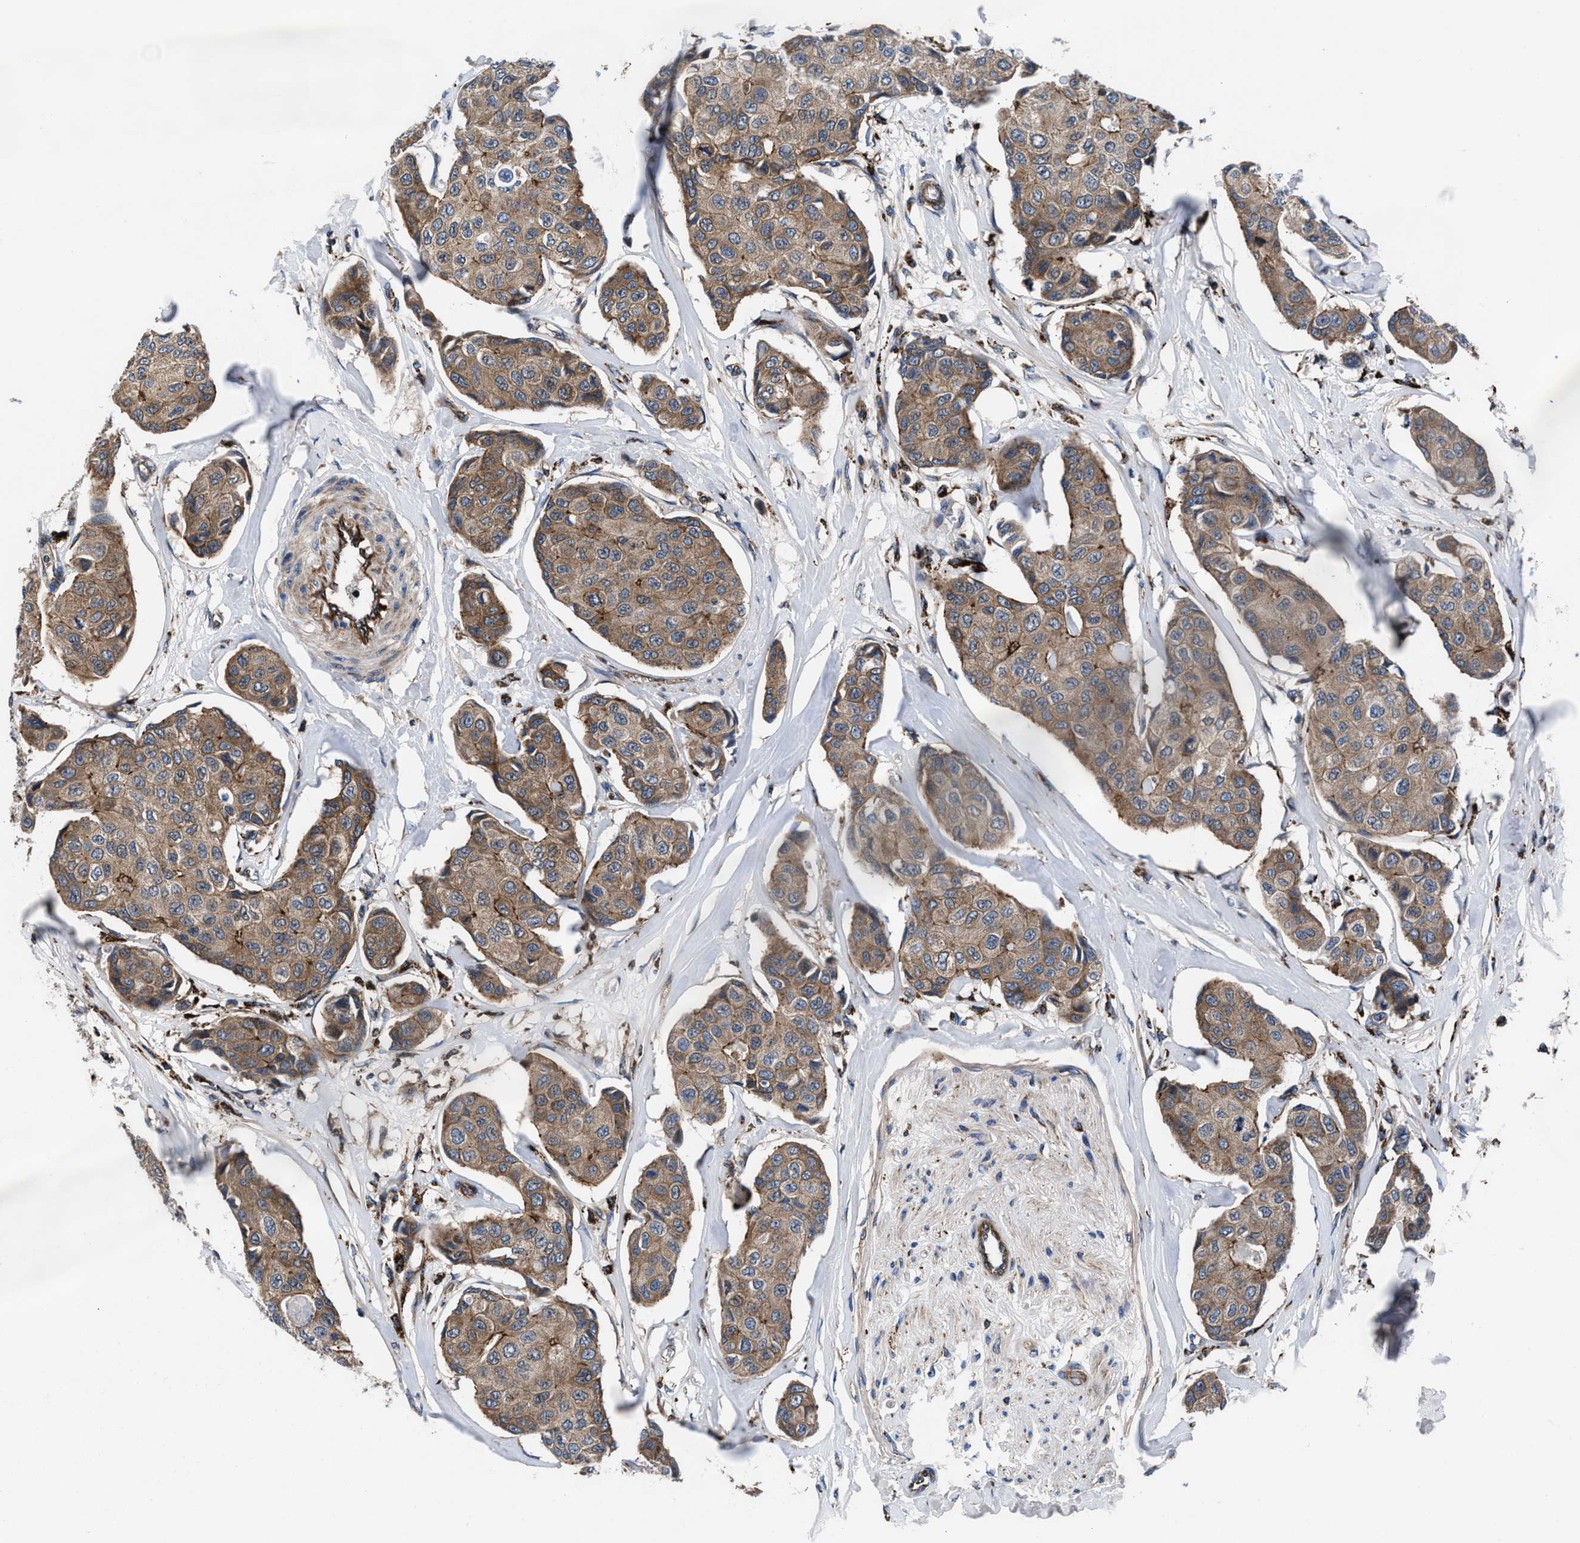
{"staining": {"intensity": "moderate", "quantity": ">75%", "location": "cytoplasmic/membranous"}, "tissue": "breast cancer", "cell_type": "Tumor cells", "image_type": "cancer", "snomed": [{"axis": "morphology", "description": "Duct carcinoma"}, {"axis": "topography", "description": "Breast"}], "caption": "Immunohistochemical staining of human invasive ductal carcinoma (breast) displays medium levels of moderate cytoplasmic/membranous expression in about >75% of tumor cells. (DAB IHC with brightfield microscopy, high magnification).", "gene": "PRR15L", "patient": {"sex": "female", "age": 80}}